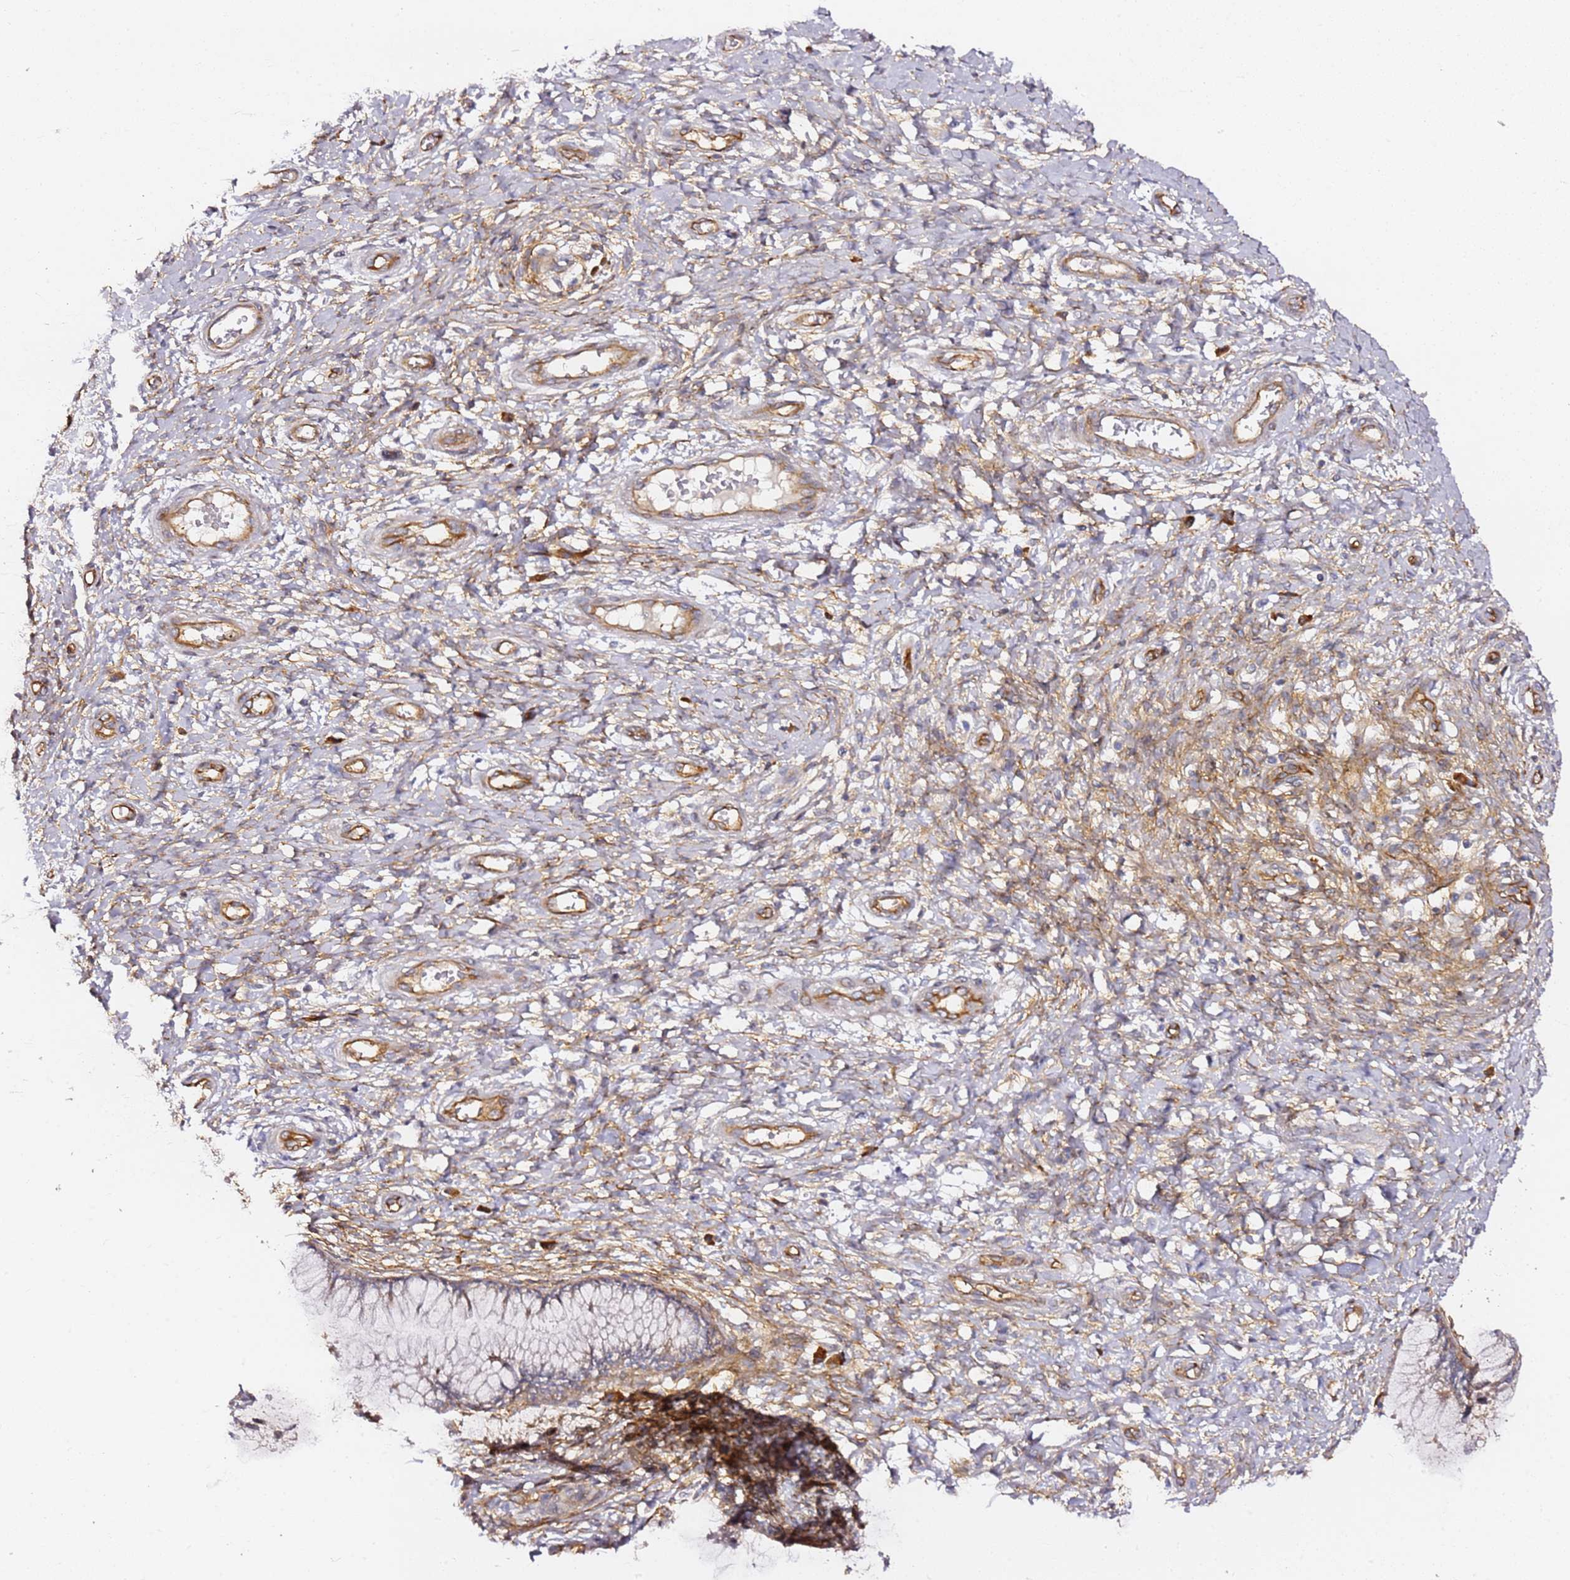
{"staining": {"intensity": "weak", "quantity": "<25%", "location": "cytoplasmic/membranous"}, "tissue": "cervix", "cell_type": "Glandular cells", "image_type": "normal", "snomed": [{"axis": "morphology", "description": "Normal tissue, NOS"}, {"axis": "topography", "description": "Cervix"}], "caption": "DAB (3,3'-diaminobenzidine) immunohistochemical staining of normal cervix displays no significant expression in glandular cells.", "gene": "KIF7", "patient": {"sex": "female", "age": 33}}